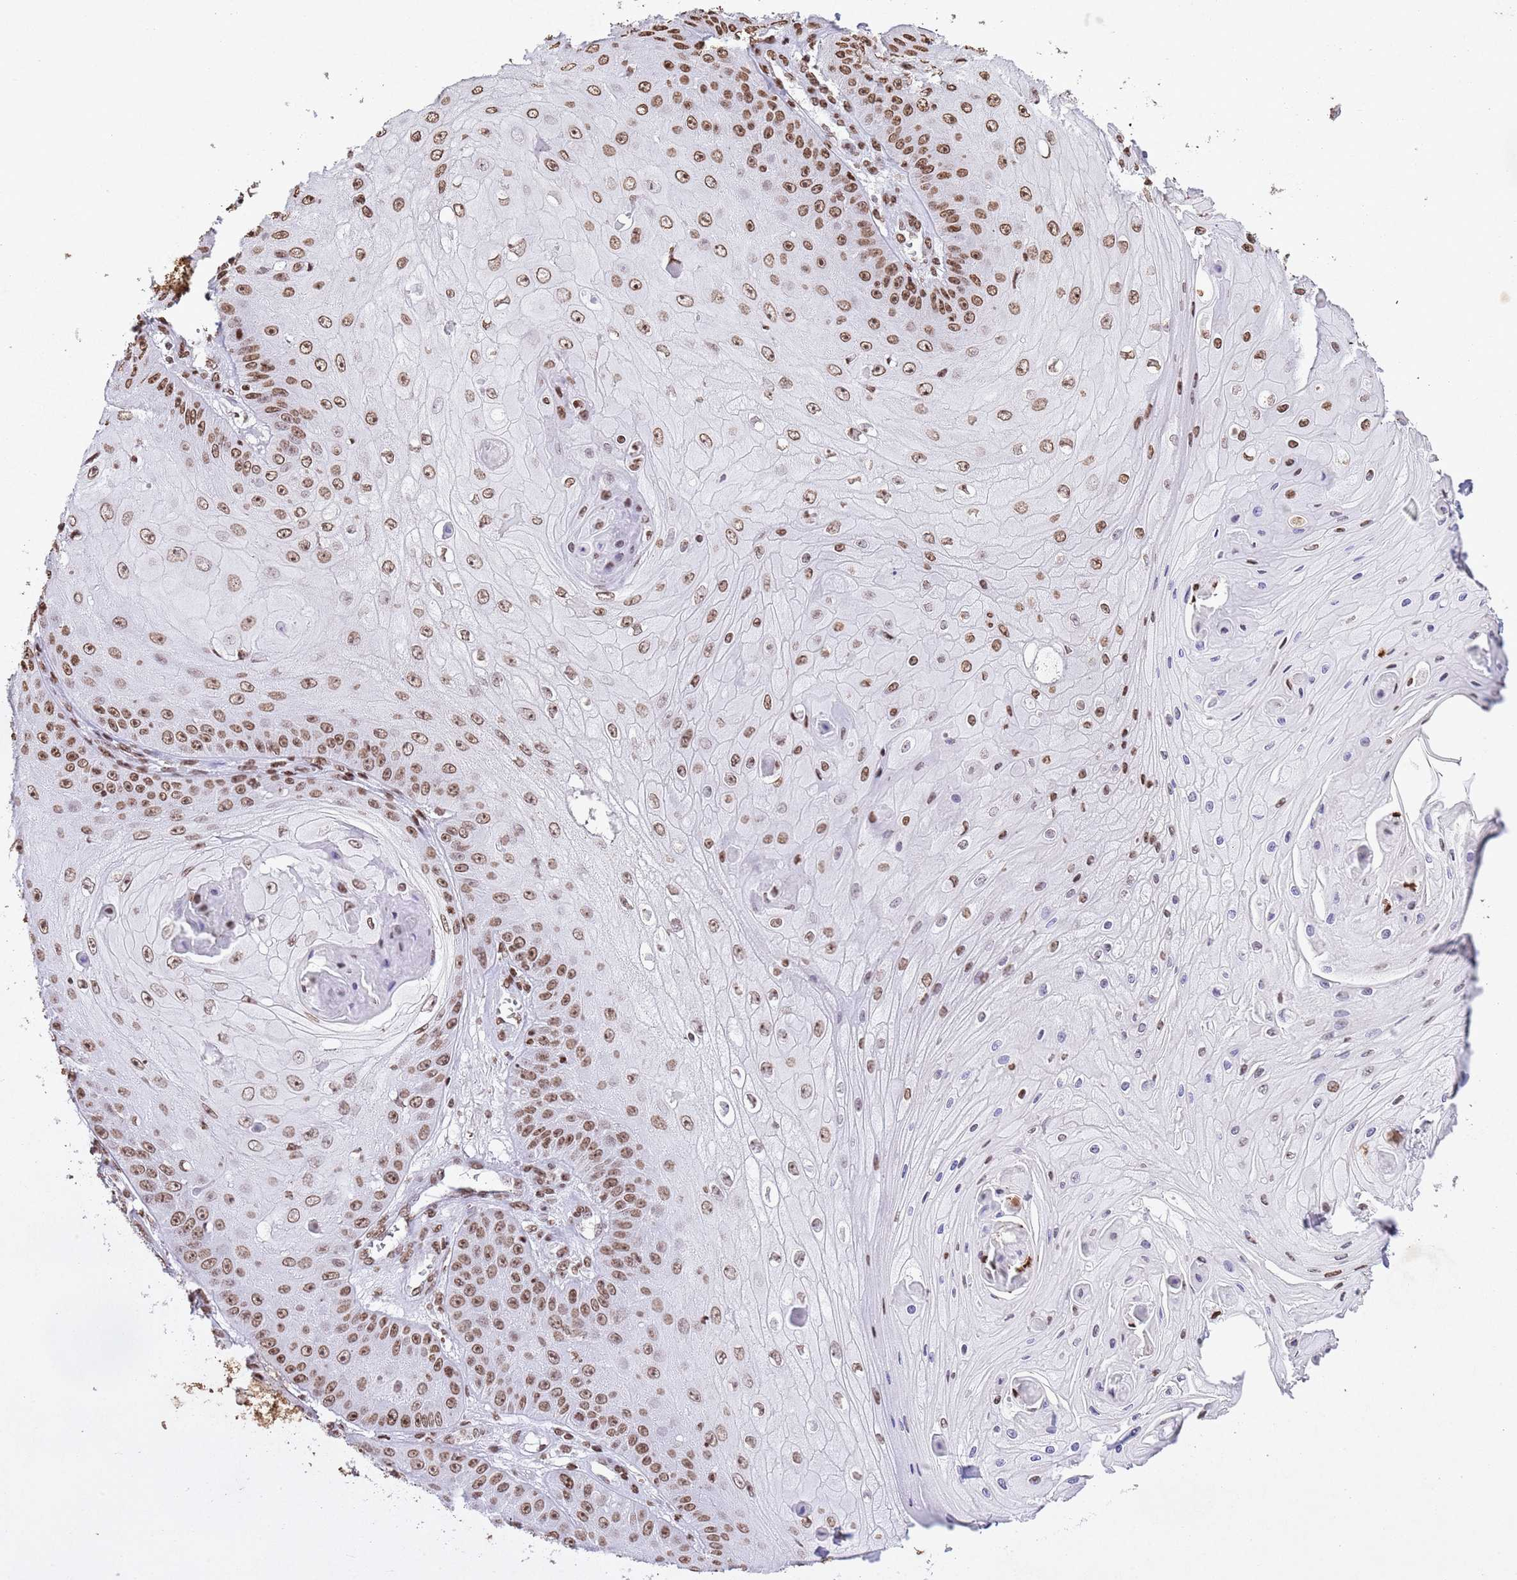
{"staining": {"intensity": "moderate", "quantity": ">75%", "location": "nuclear"}, "tissue": "skin cancer", "cell_type": "Tumor cells", "image_type": "cancer", "snomed": [{"axis": "morphology", "description": "Squamous cell carcinoma, NOS"}, {"axis": "topography", "description": "Skin"}], "caption": "Protein staining displays moderate nuclear staining in approximately >75% of tumor cells in skin cancer. Ihc stains the protein in brown and the nuclei are stained blue.", "gene": "BMAL1", "patient": {"sex": "male", "age": 70}}